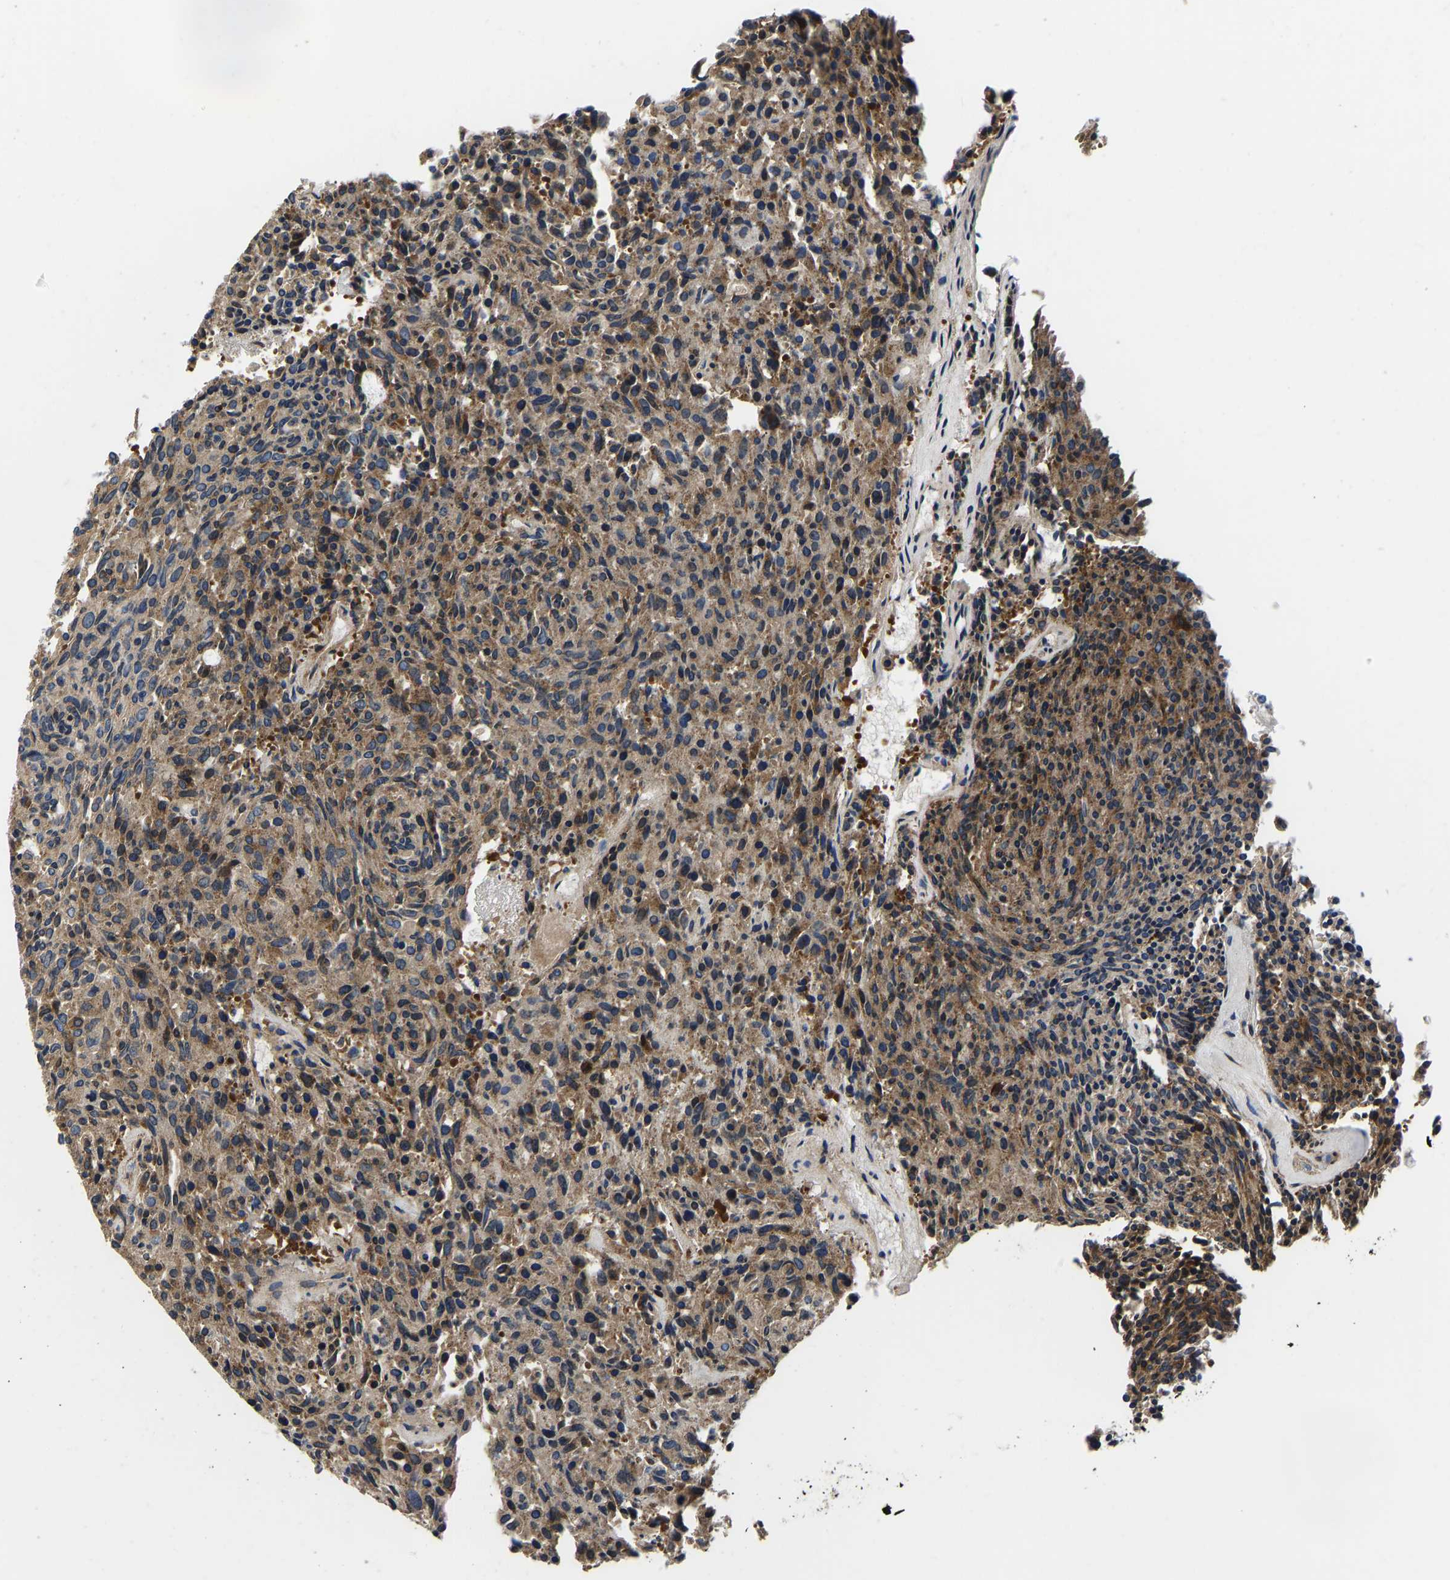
{"staining": {"intensity": "moderate", "quantity": ">75%", "location": "cytoplasmic/membranous"}, "tissue": "carcinoid", "cell_type": "Tumor cells", "image_type": "cancer", "snomed": [{"axis": "morphology", "description": "Carcinoid, malignant, NOS"}, {"axis": "topography", "description": "Pancreas"}], "caption": "A brown stain highlights moderate cytoplasmic/membranous positivity of a protein in human carcinoid tumor cells.", "gene": "RABAC1", "patient": {"sex": "female", "age": 54}}